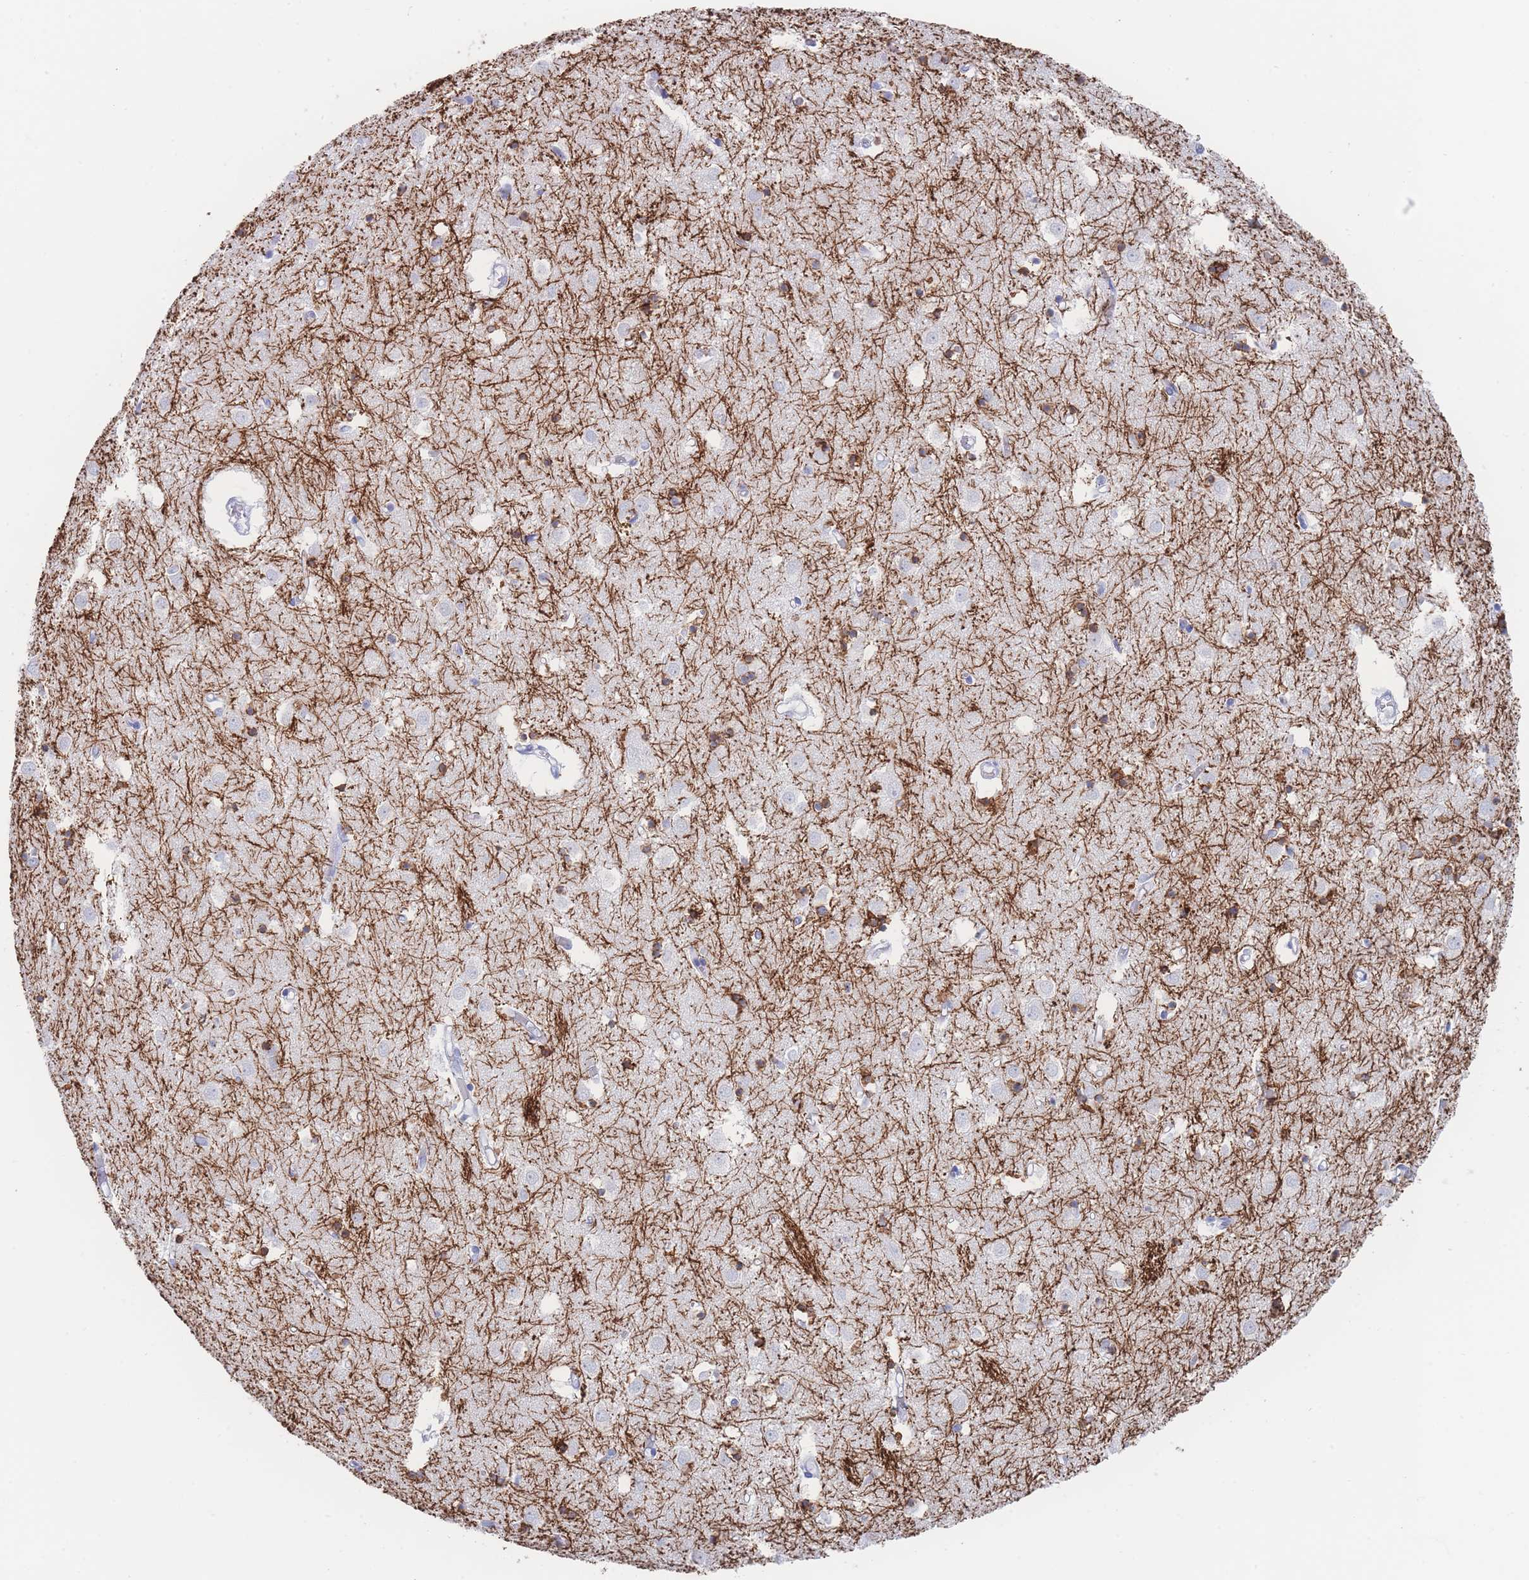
{"staining": {"intensity": "strong", "quantity": "<25%", "location": "cytoplasmic/membranous"}, "tissue": "caudate", "cell_type": "Glial cells", "image_type": "normal", "snomed": [{"axis": "morphology", "description": "Normal tissue, NOS"}, {"axis": "topography", "description": "Lateral ventricle wall"}], "caption": "IHC micrograph of unremarkable caudate: caudate stained using immunohistochemistry shows medium levels of strong protein expression localized specifically in the cytoplasmic/membranous of glial cells, appearing as a cytoplasmic/membranous brown color.", "gene": "LRRC37A2", "patient": {"sex": "male", "age": 70}}